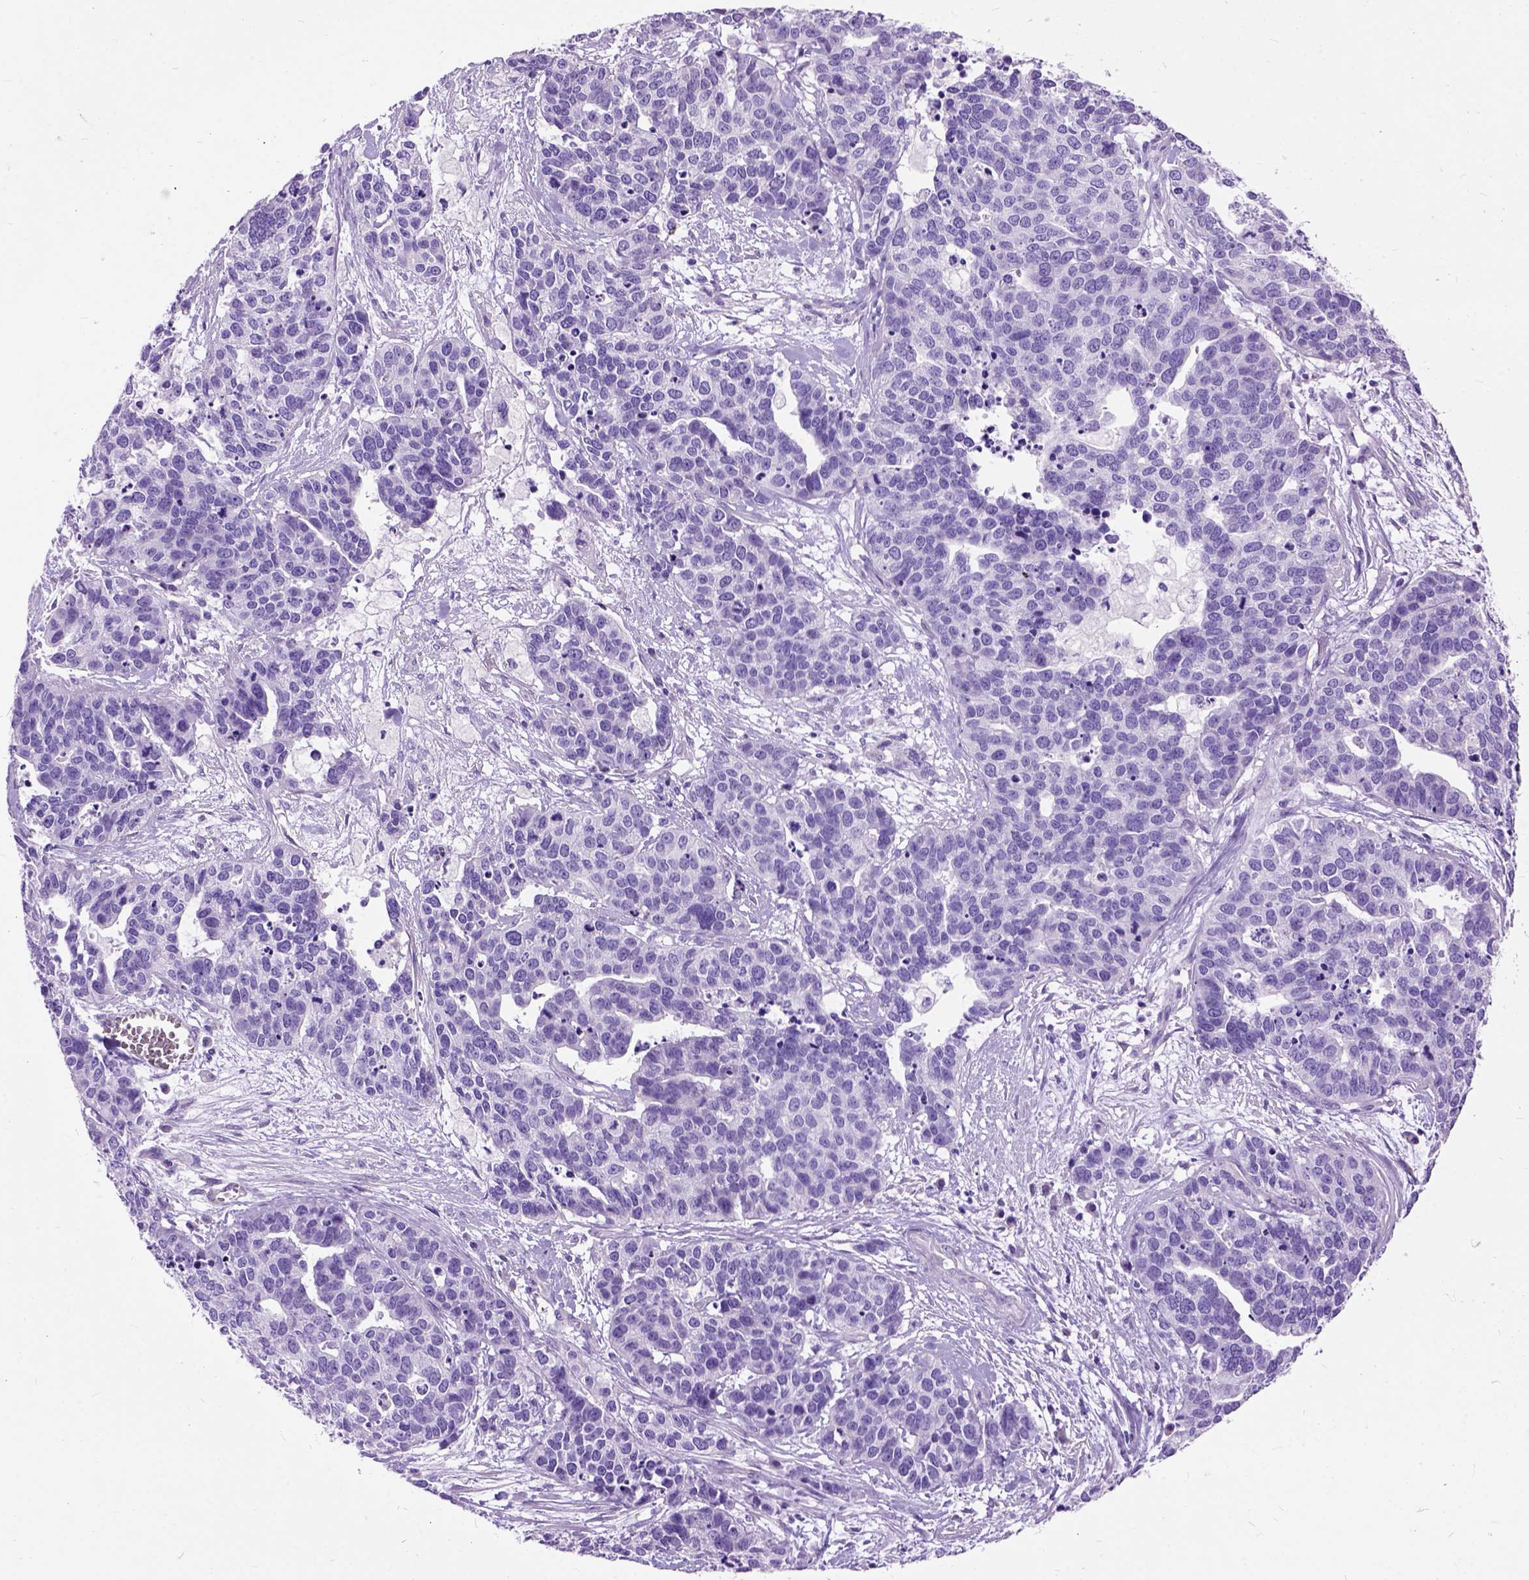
{"staining": {"intensity": "negative", "quantity": "none", "location": "none"}, "tissue": "ovarian cancer", "cell_type": "Tumor cells", "image_type": "cancer", "snomed": [{"axis": "morphology", "description": "Carcinoma, endometroid"}, {"axis": "topography", "description": "Ovary"}], "caption": "IHC micrograph of ovarian cancer (endometroid carcinoma) stained for a protein (brown), which exhibits no expression in tumor cells.", "gene": "MAPT", "patient": {"sex": "female", "age": 65}}